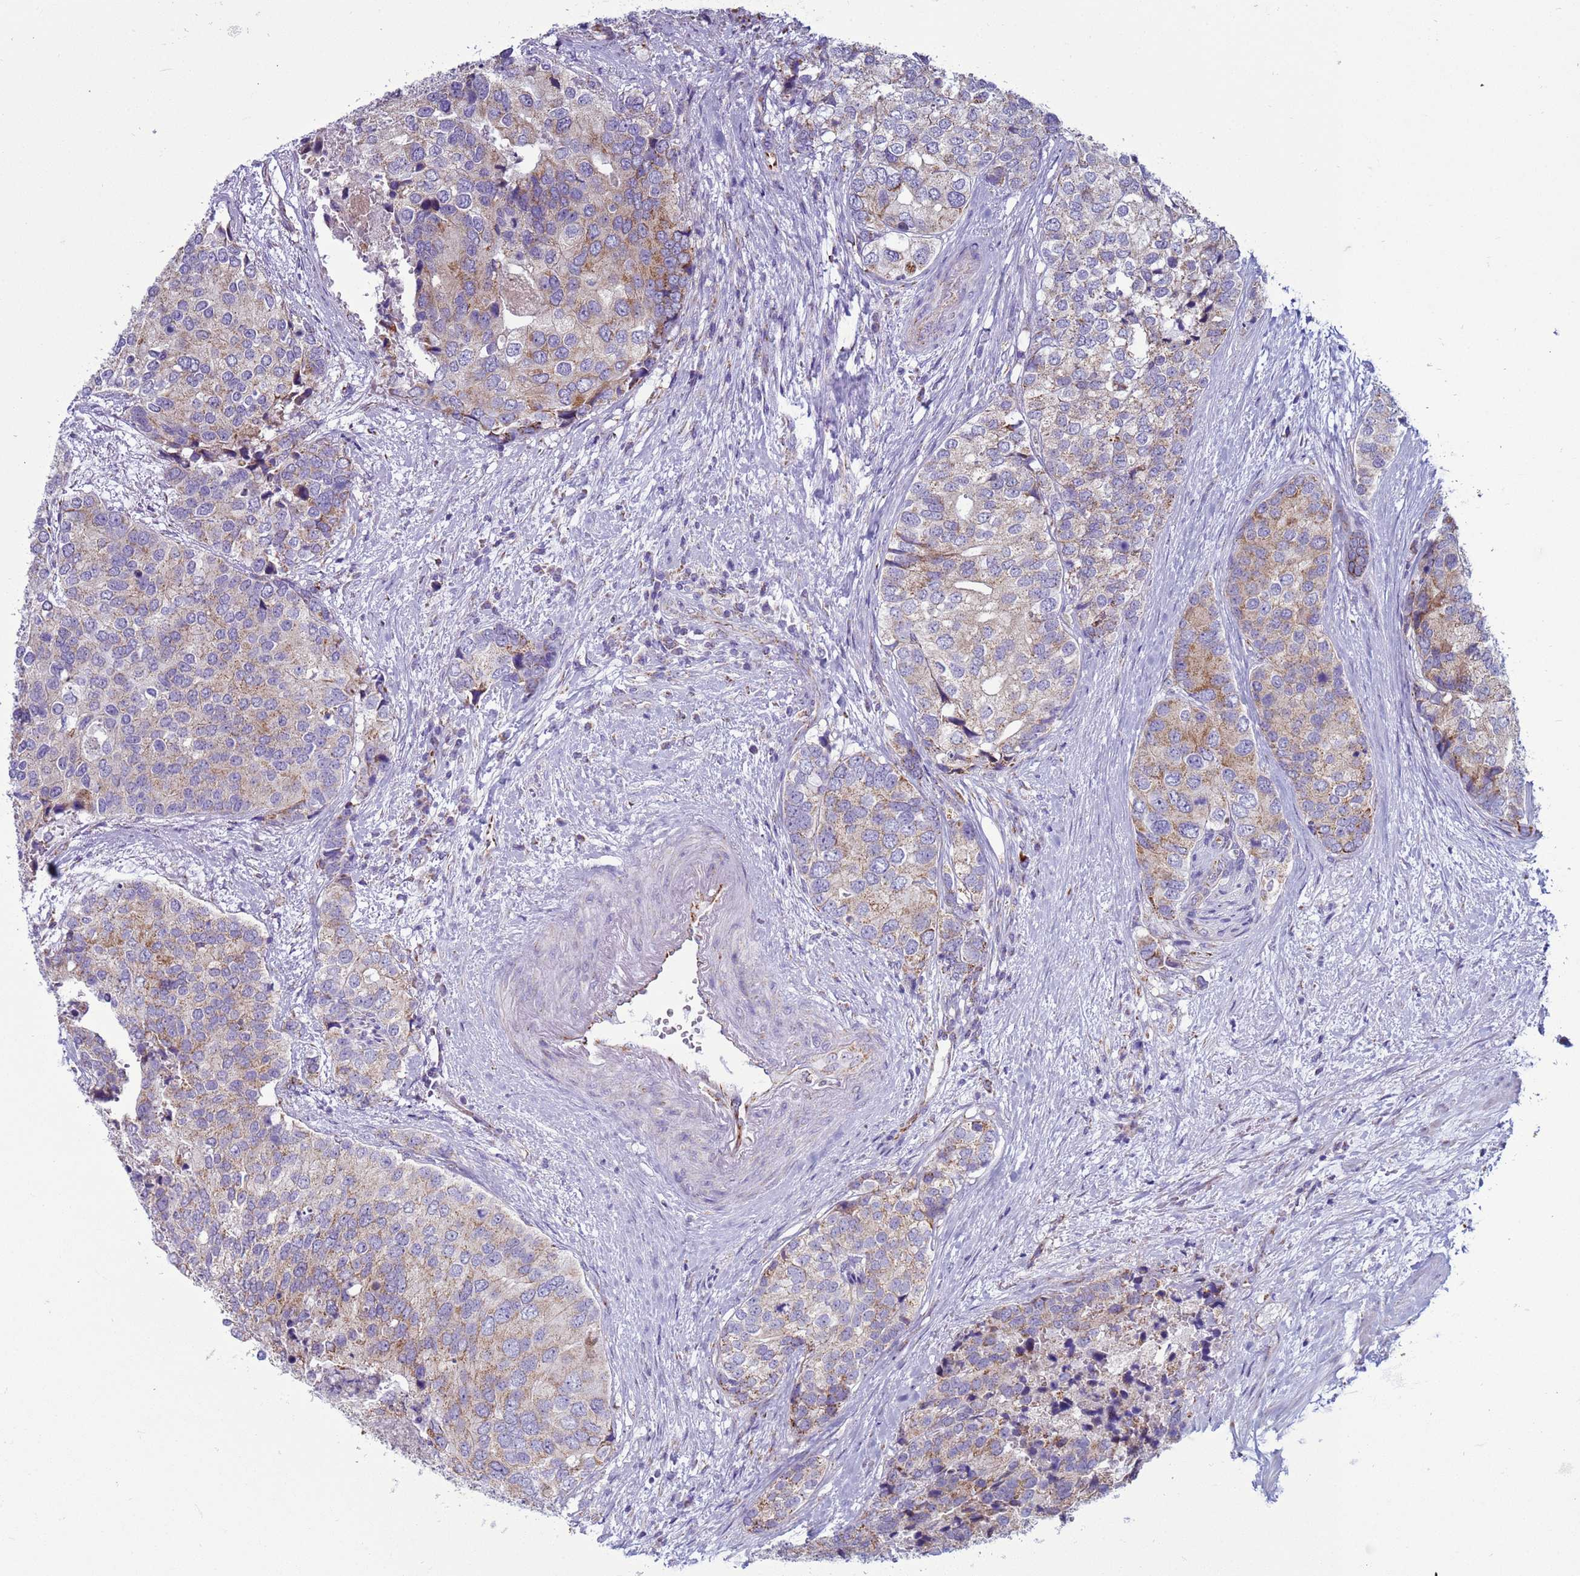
{"staining": {"intensity": "moderate", "quantity": "<25%", "location": "cytoplasmic/membranous"}, "tissue": "prostate cancer", "cell_type": "Tumor cells", "image_type": "cancer", "snomed": [{"axis": "morphology", "description": "Adenocarcinoma, High grade"}, {"axis": "topography", "description": "Prostate"}], "caption": "Protein analysis of prostate adenocarcinoma (high-grade) tissue displays moderate cytoplasmic/membranous positivity in approximately <25% of tumor cells.", "gene": "NCALD", "patient": {"sex": "male", "age": 62}}